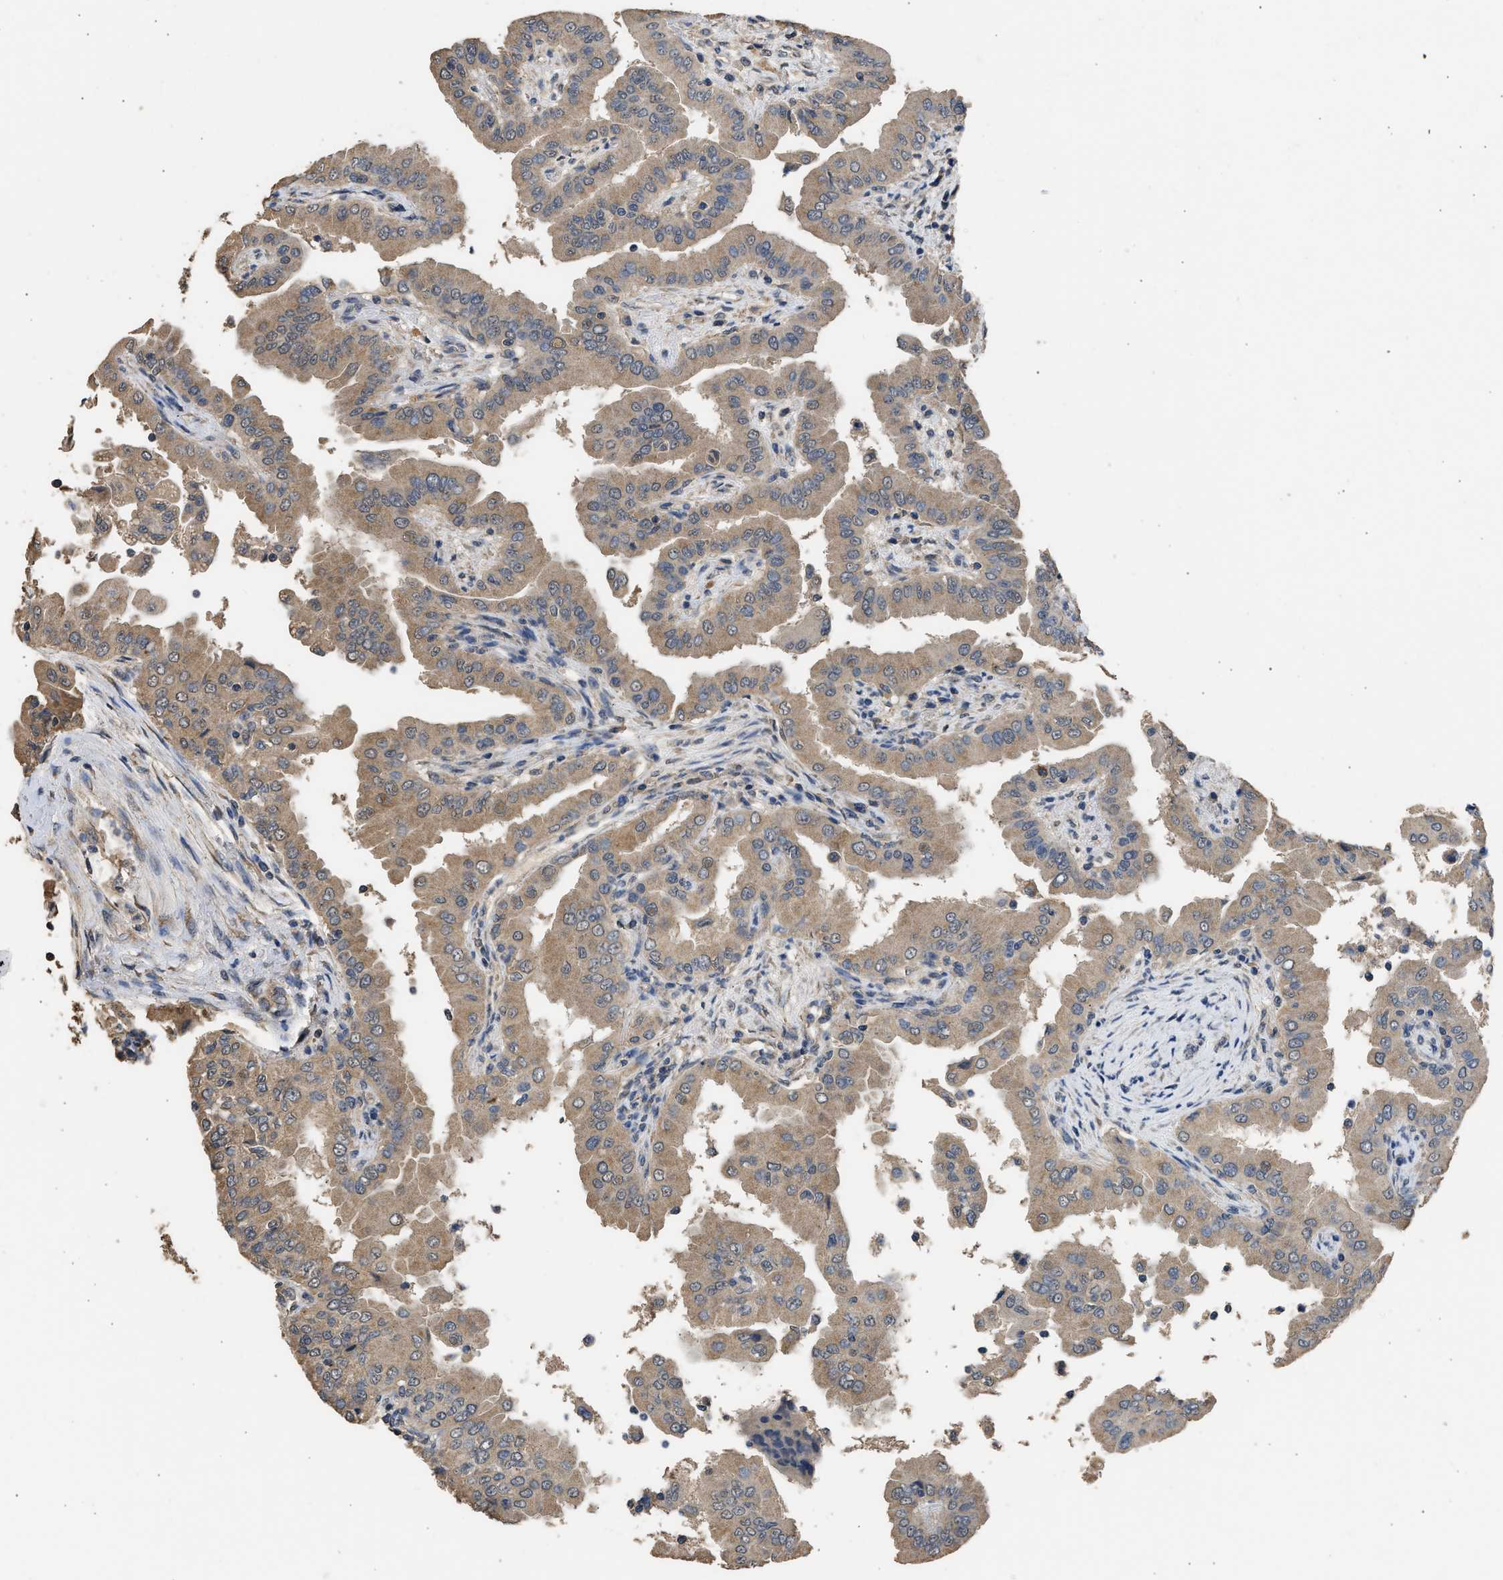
{"staining": {"intensity": "moderate", "quantity": ">75%", "location": "cytoplasmic/membranous"}, "tissue": "thyroid cancer", "cell_type": "Tumor cells", "image_type": "cancer", "snomed": [{"axis": "morphology", "description": "Papillary adenocarcinoma, NOS"}, {"axis": "topography", "description": "Thyroid gland"}], "caption": "Tumor cells show medium levels of moderate cytoplasmic/membranous positivity in approximately >75% of cells in human thyroid cancer (papillary adenocarcinoma).", "gene": "SPINT2", "patient": {"sex": "male", "age": 33}}